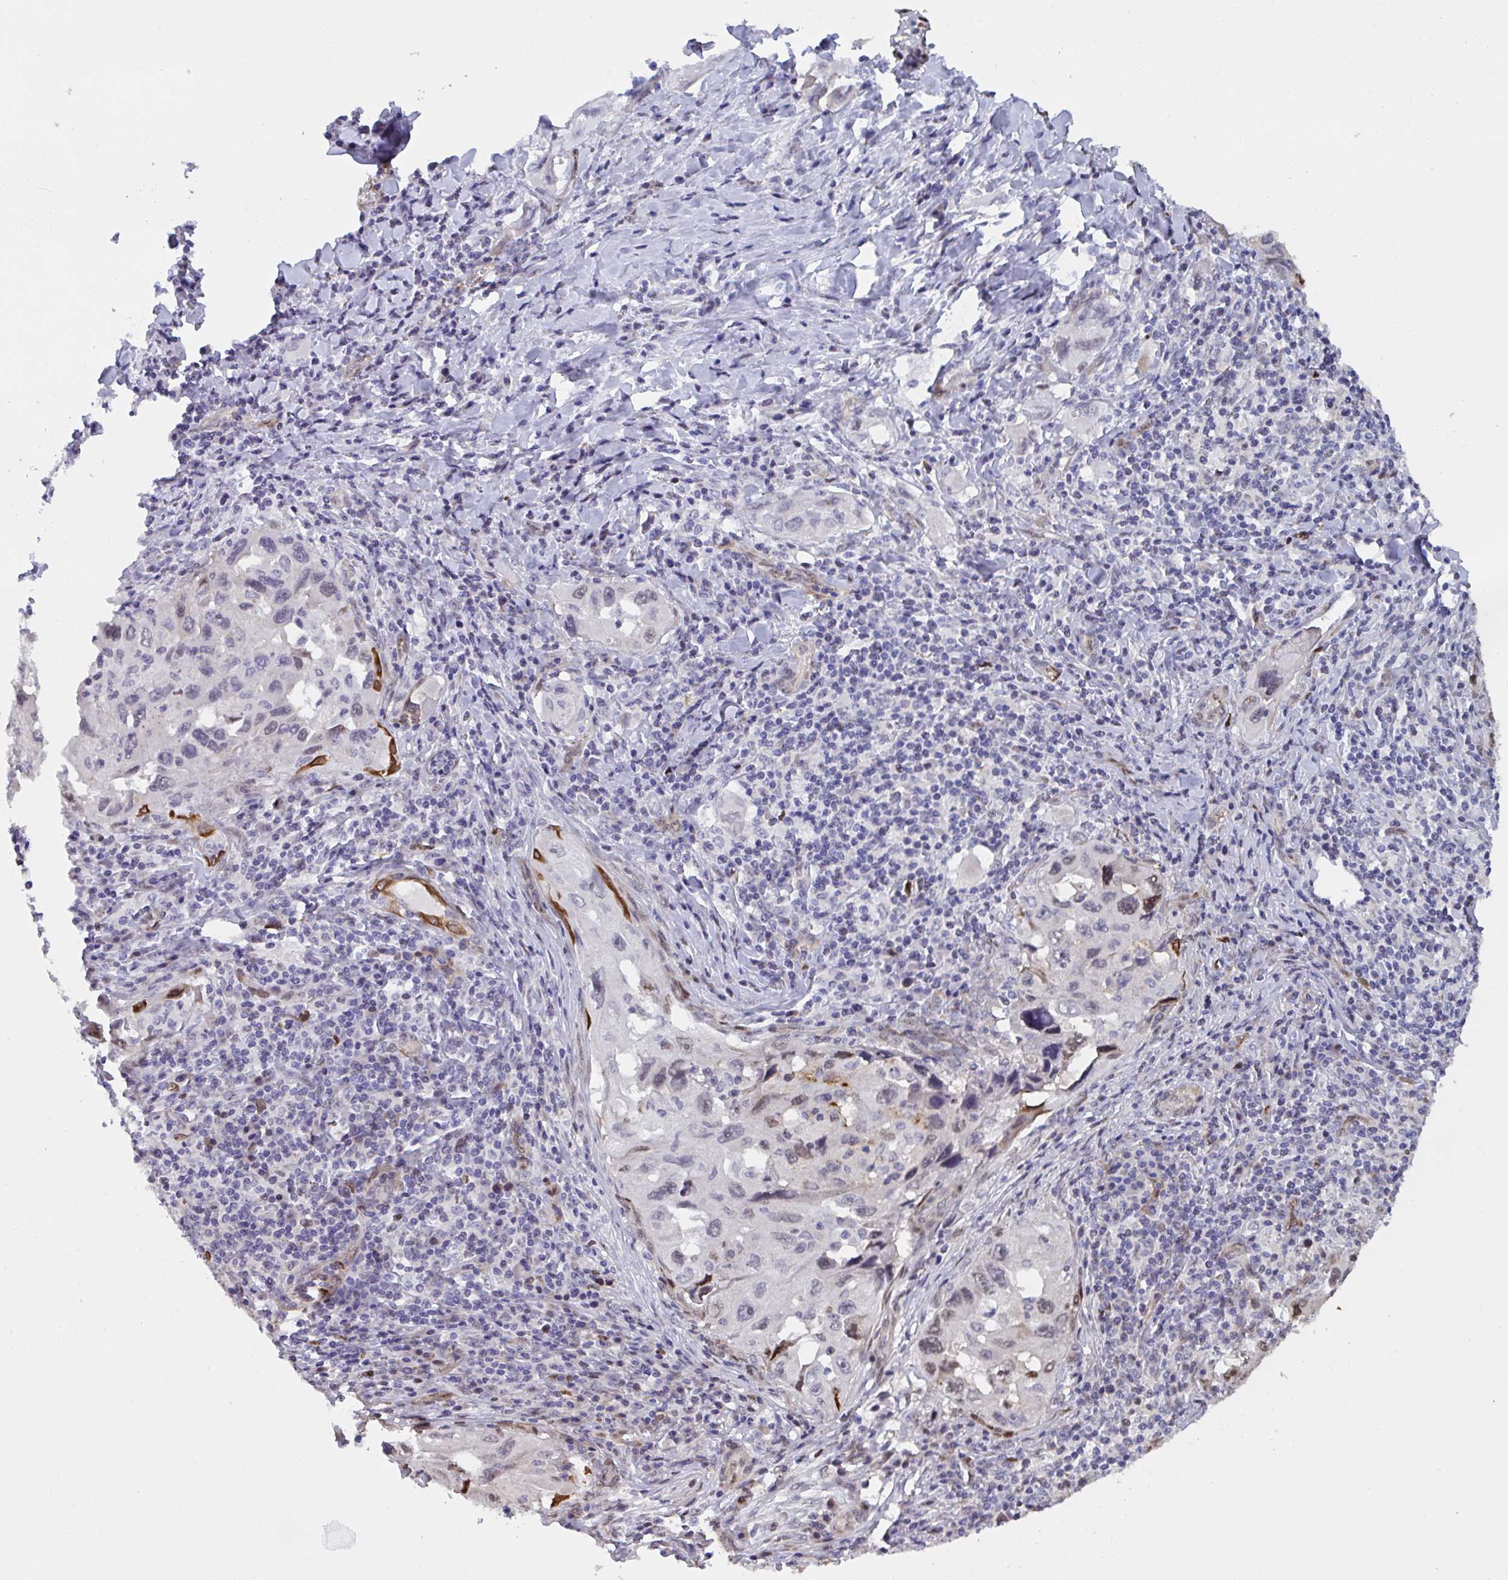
{"staining": {"intensity": "moderate", "quantity": "<25%", "location": "nuclear"}, "tissue": "lung cancer", "cell_type": "Tumor cells", "image_type": "cancer", "snomed": [{"axis": "morphology", "description": "Adenocarcinoma, NOS"}, {"axis": "topography", "description": "Lung"}], "caption": "A micrograph of human lung cancer stained for a protein shows moderate nuclear brown staining in tumor cells. Nuclei are stained in blue.", "gene": "PELI2", "patient": {"sex": "female", "age": 73}}